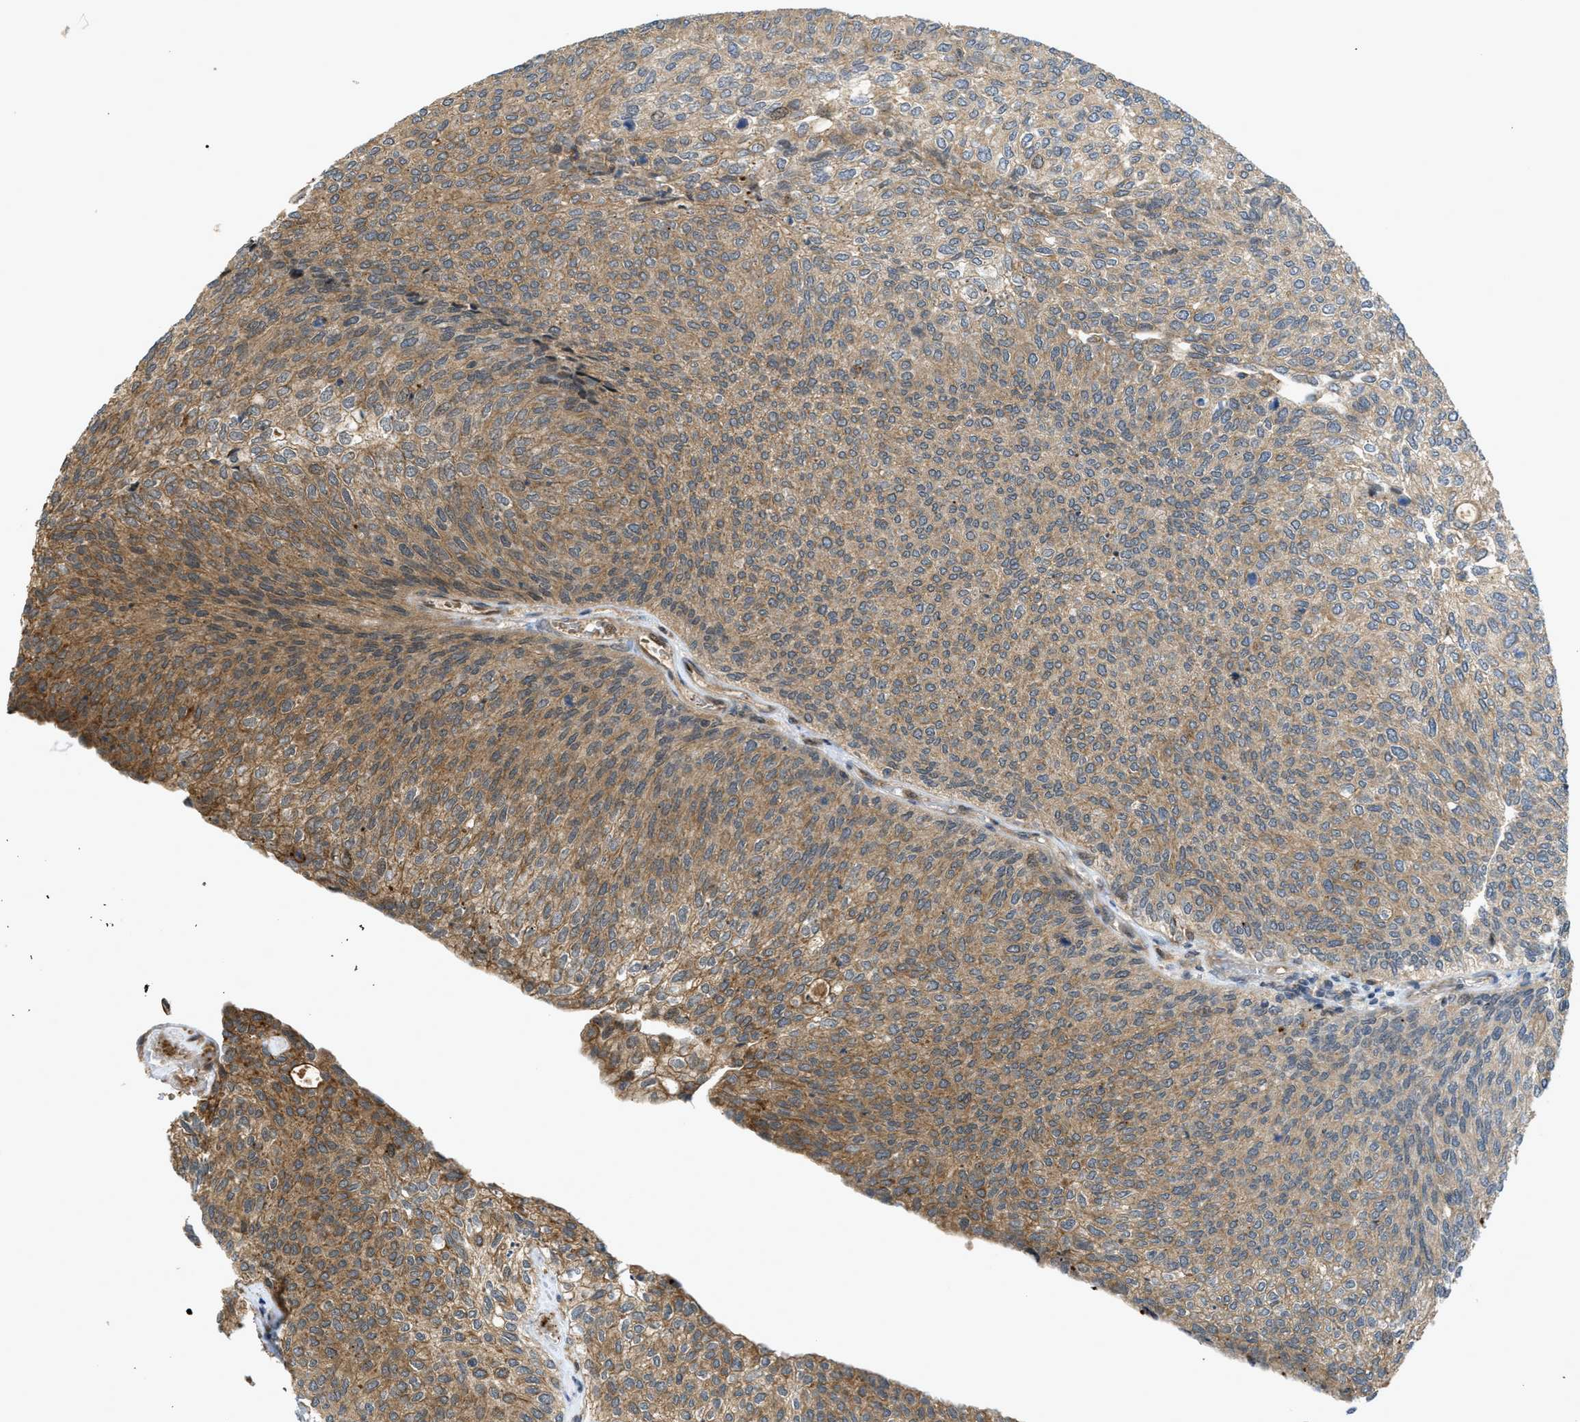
{"staining": {"intensity": "moderate", "quantity": ">75%", "location": "cytoplasmic/membranous"}, "tissue": "urothelial cancer", "cell_type": "Tumor cells", "image_type": "cancer", "snomed": [{"axis": "morphology", "description": "Urothelial carcinoma, Low grade"}, {"axis": "topography", "description": "Urinary bladder"}], "caption": "Urothelial cancer stained with a protein marker demonstrates moderate staining in tumor cells.", "gene": "DNAJC28", "patient": {"sex": "female", "age": 79}}